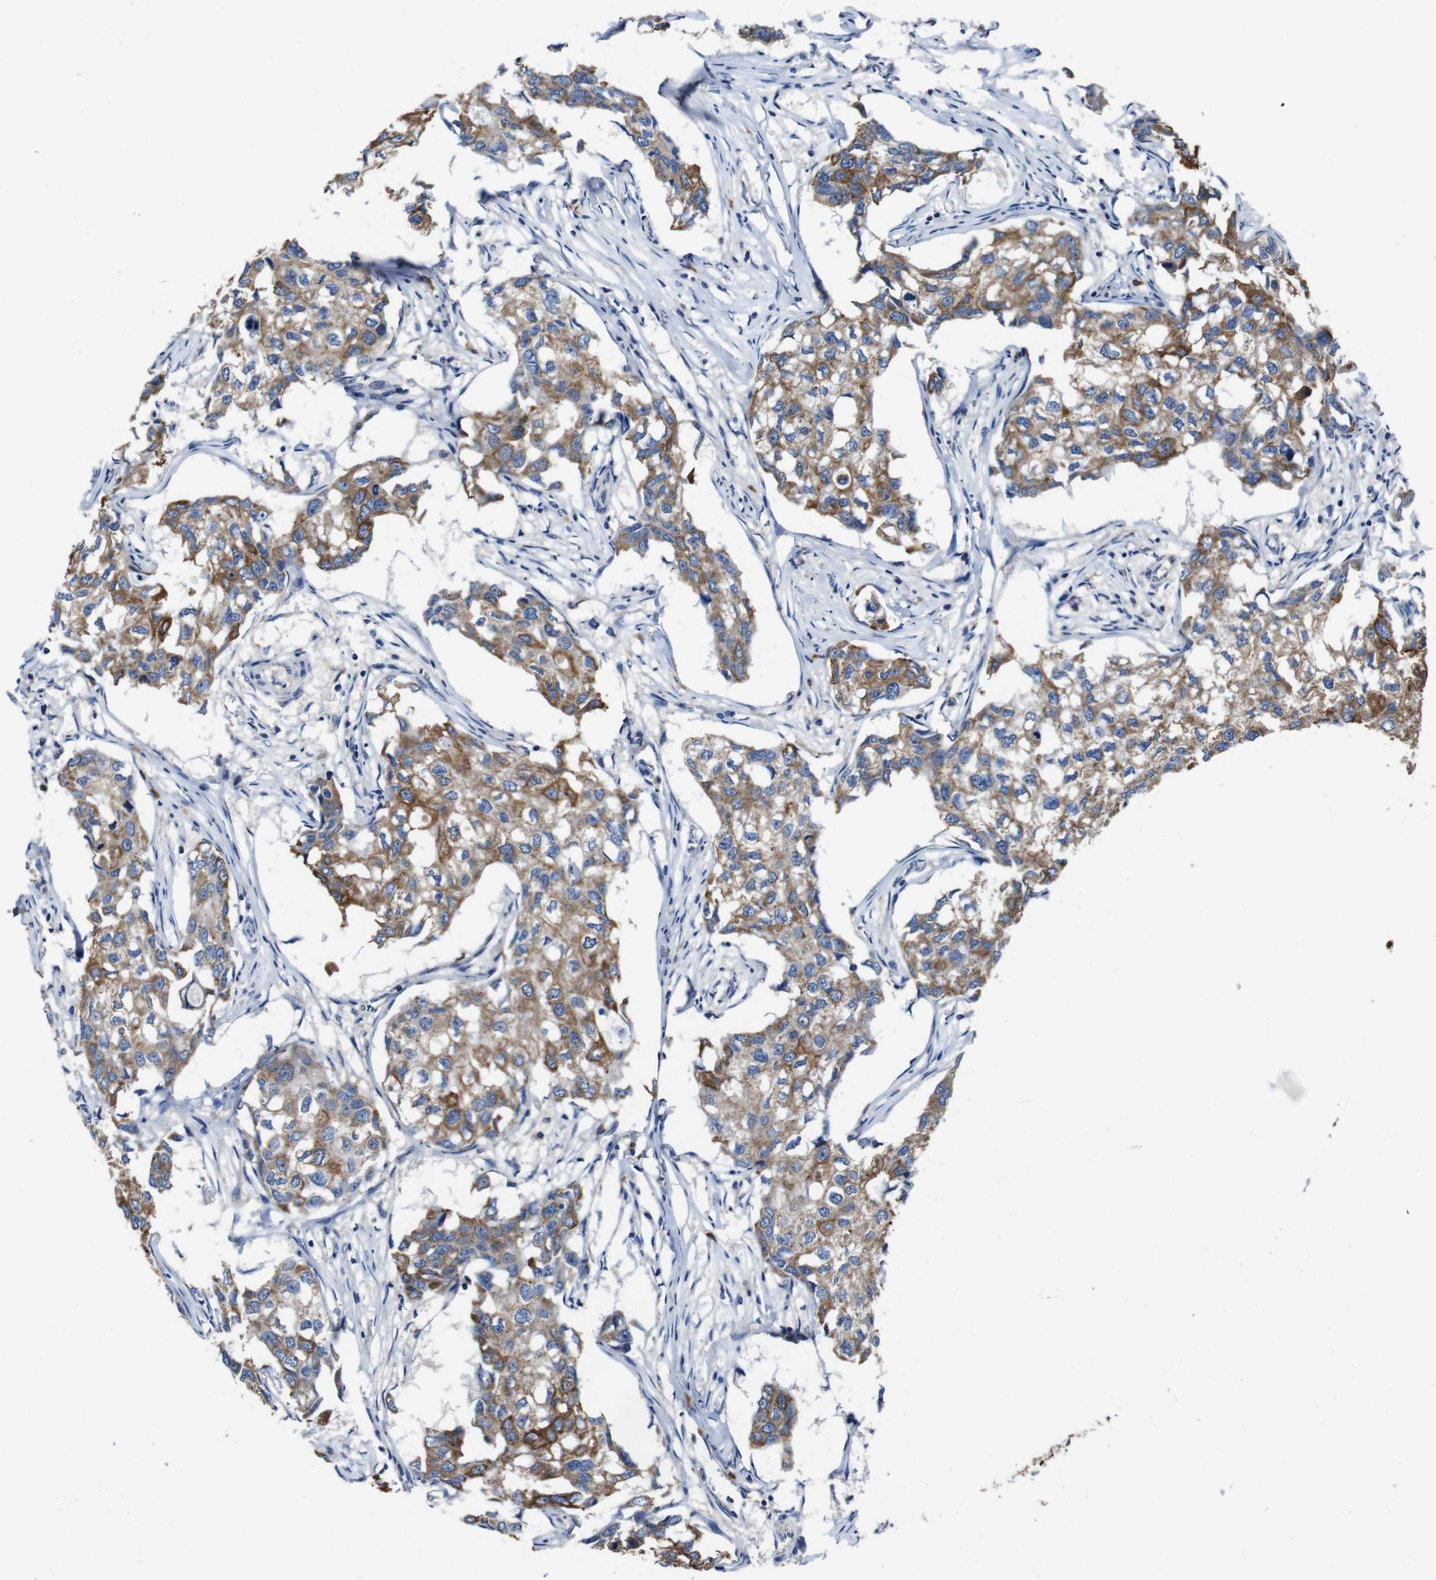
{"staining": {"intensity": "moderate", "quantity": ">75%", "location": "cytoplasmic/membranous"}, "tissue": "breast cancer", "cell_type": "Tumor cells", "image_type": "cancer", "snomed": [{"axis": "morphology", "description": "Duct carcinoma"}, {"axis": "topography", "description": "Breast"}], "caption": "A photomicrograph of human breast infiltrating ductal carcinoma stained for a protein demonstrates moderate cytoplasmic/membranous brown staining in tumor cells. The staining was performed using DAB, with brown indicating positive protein expression. Nuclei are stained blue with hematoxylin.", "gene": "GLIPR1", "patient": {"sex": "female", "age": 27}}